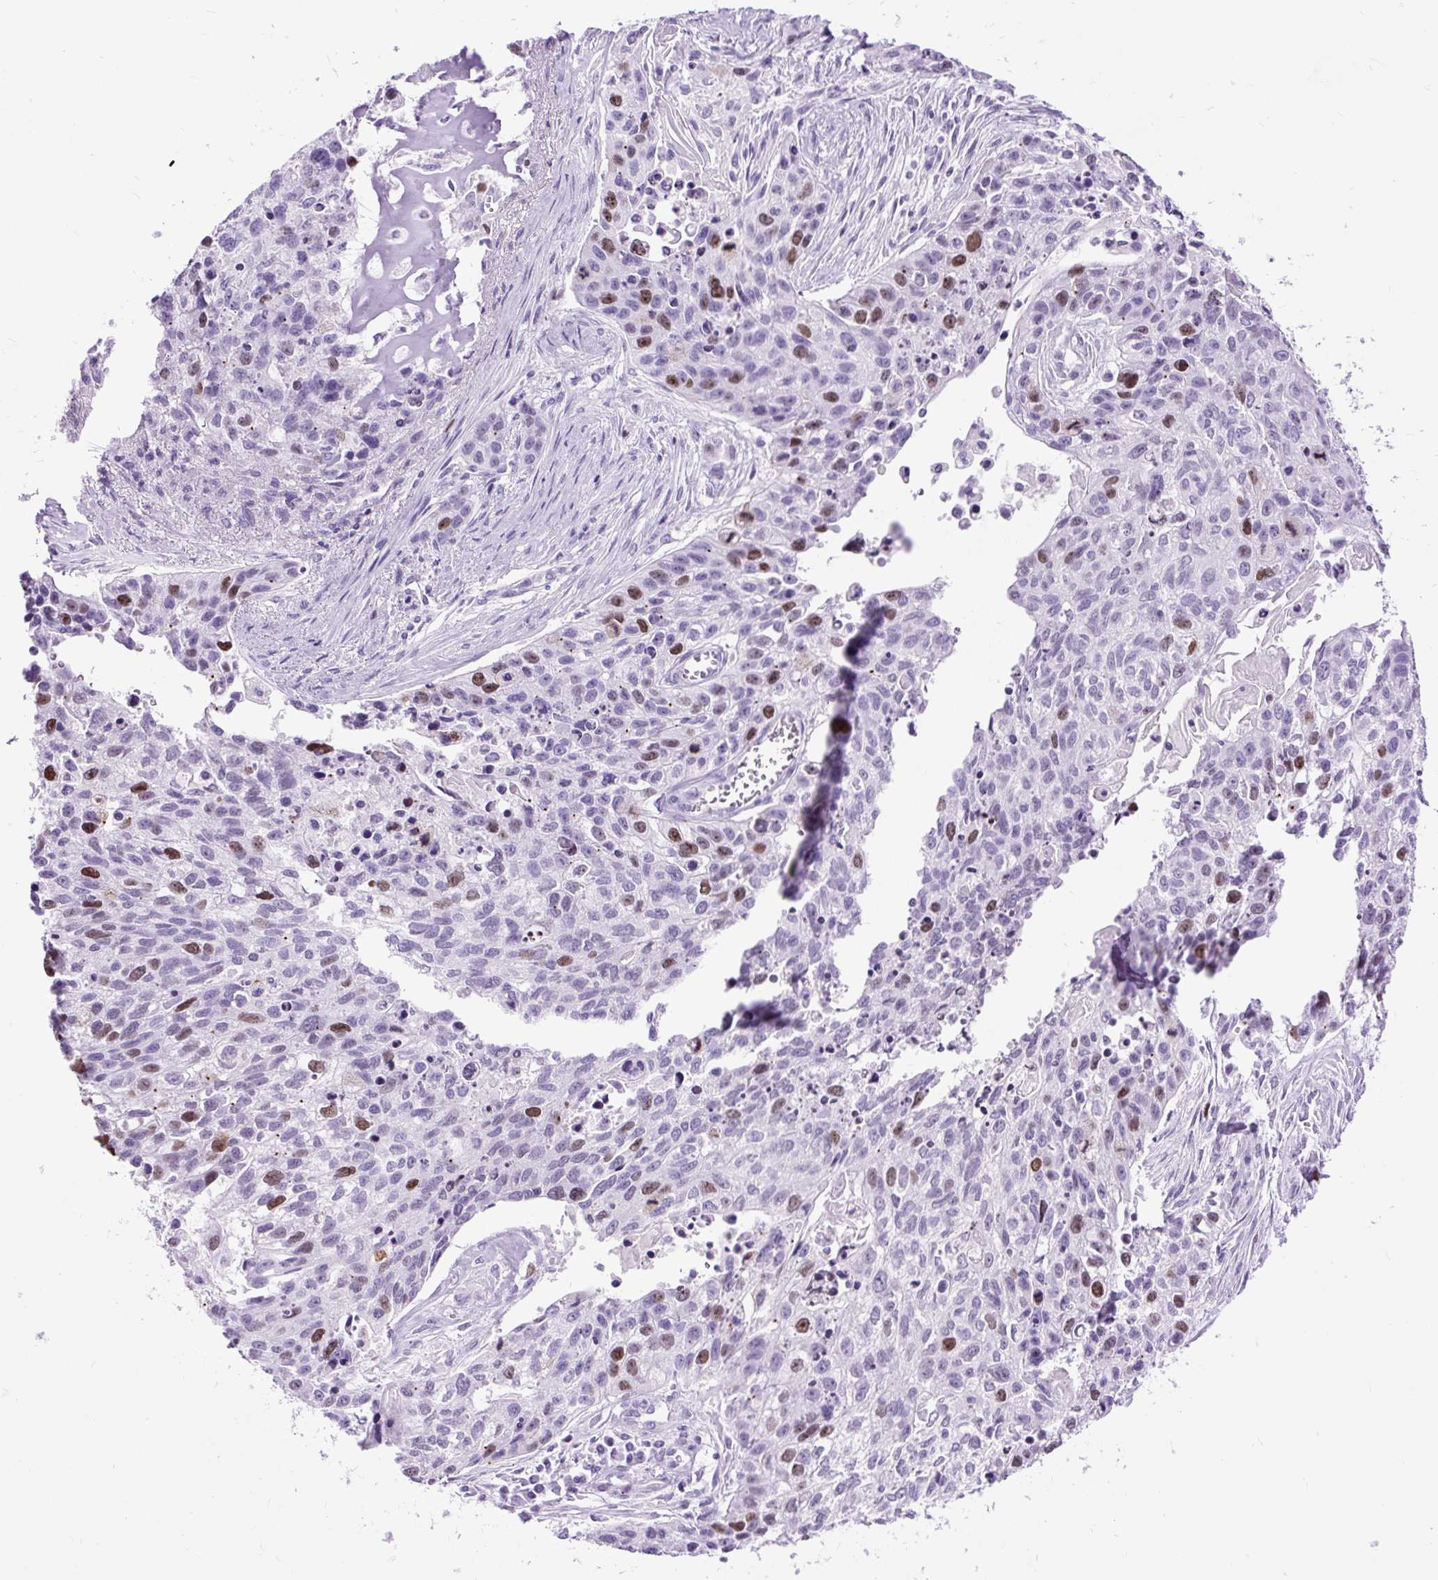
{"staining": {"intensity": "moderate", "quantity": "<25%", "location": "nuclear"}, "tissue": "lung cancer", "cell_type": "Tumor cells", "image_type": "cancer", "snomed": [{"axis": "morphology", "description": "Squamous cell carcinoma, NOS"}, {"axis": "topography", "description": "Lung"}], "caption": "Immunohistochemistry (IHC) (DAB (3,3'-diaminobenzidine)) staining of human squamous cell carcinoma (lung) demonstrates moderate nuclear protein expression in approximately <25% of tumor cells.", "gene": "RACGAP1", "patient": {"sex": "male", "age": 74}}